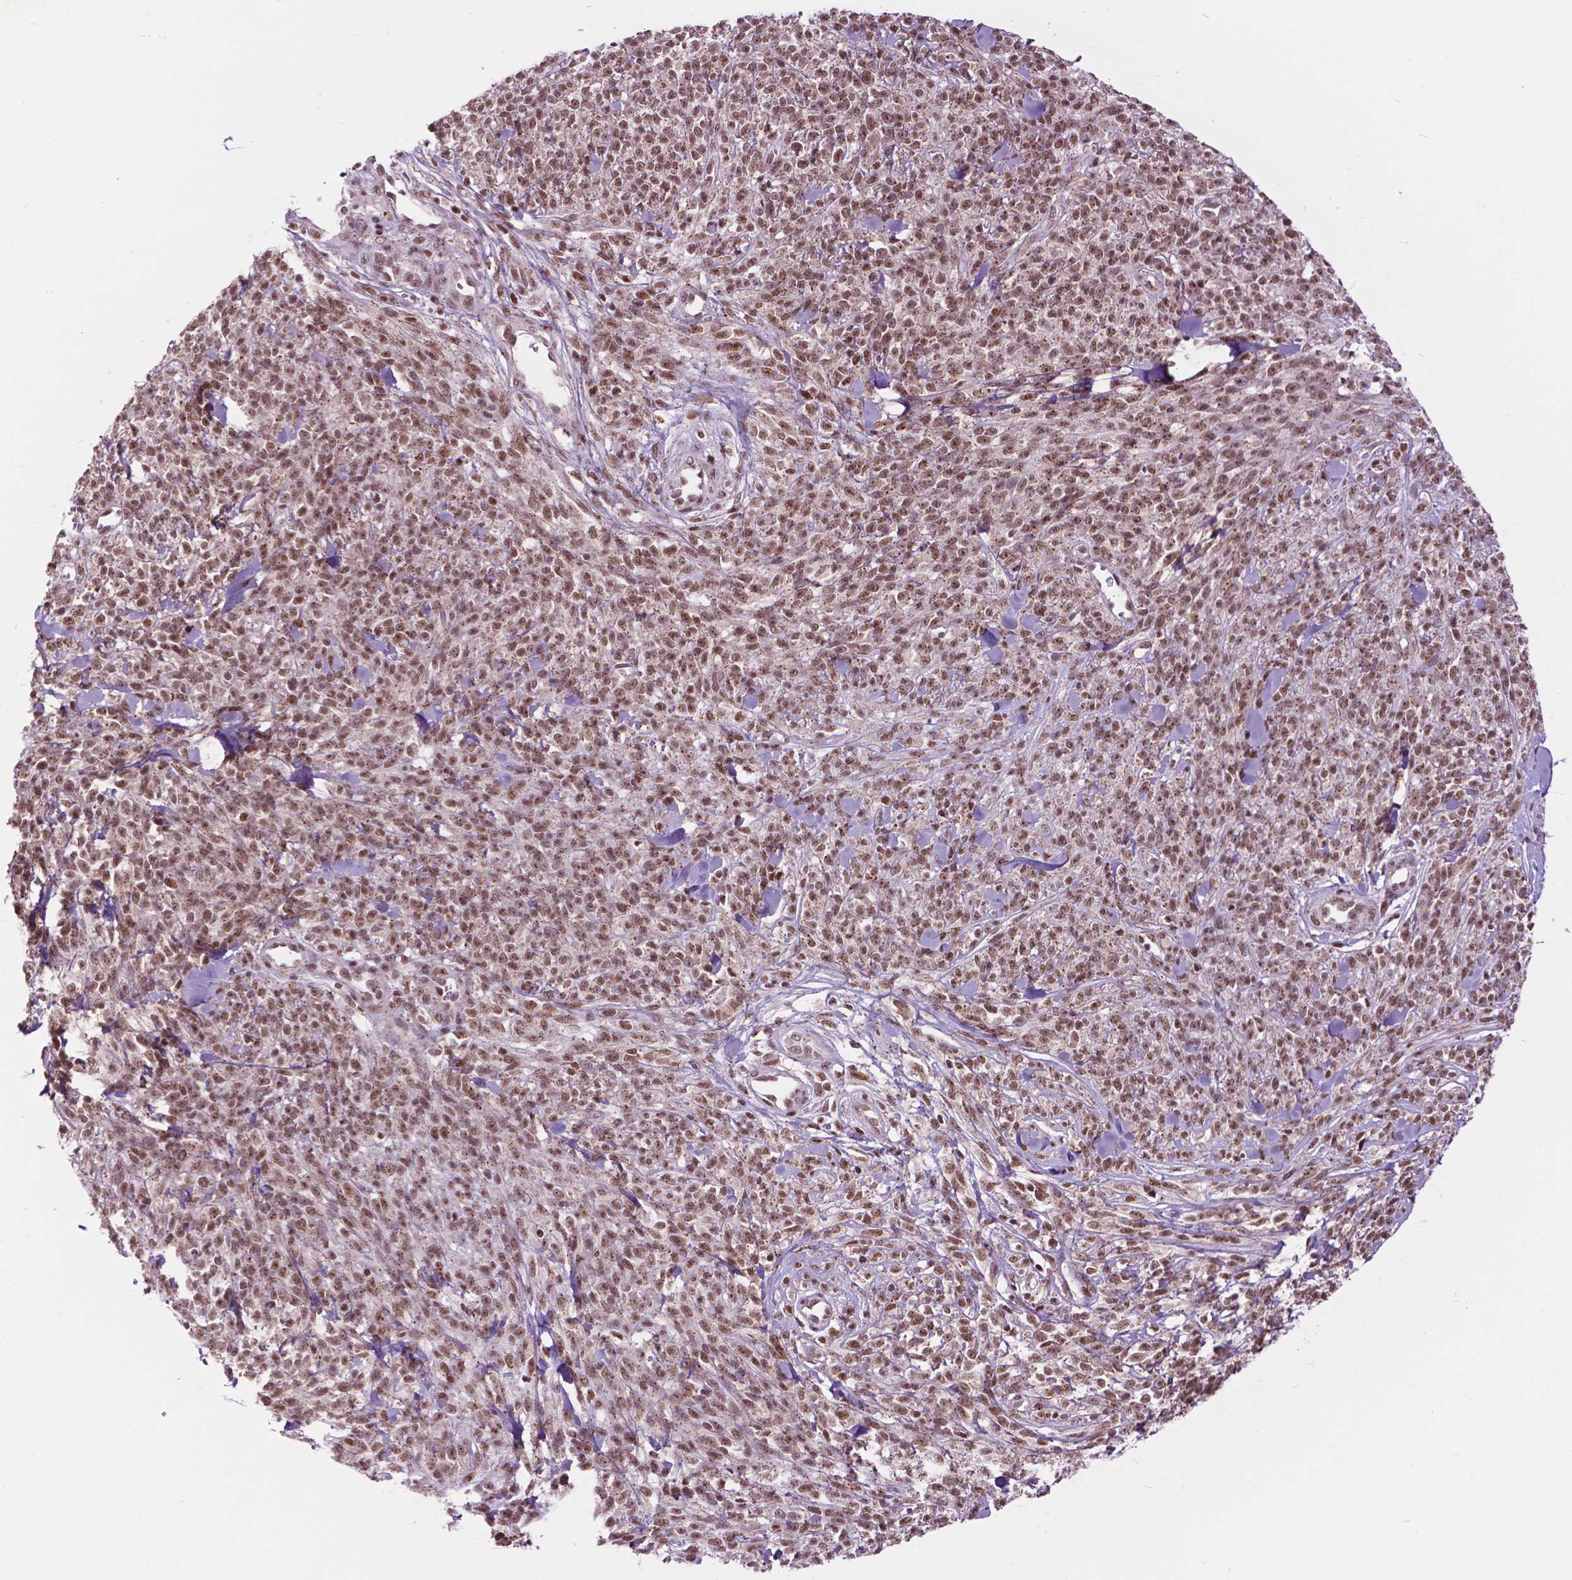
{"staining": {"intensity": "moderate", "quantity": ">75%", "location": "nuclear"}, "tissue": "melanoma", "cell_type": "Tumor cells", "image_type": "cancer", "snomed": [{"axis": "morphology", "description": "Malignant melanoma, NOS"}, {"axis": "topography", "description": "Skin"}, {"axis": "topography", "description": "Skin of trunk"}], "caption": "This is a micrograph of immunohistochemistry staining of malignant melanoma, which shows moderate positivity in the nuclear of tumor cells.", "gene": "EAF1", "patient": {"sex": "male", "age": 74}}